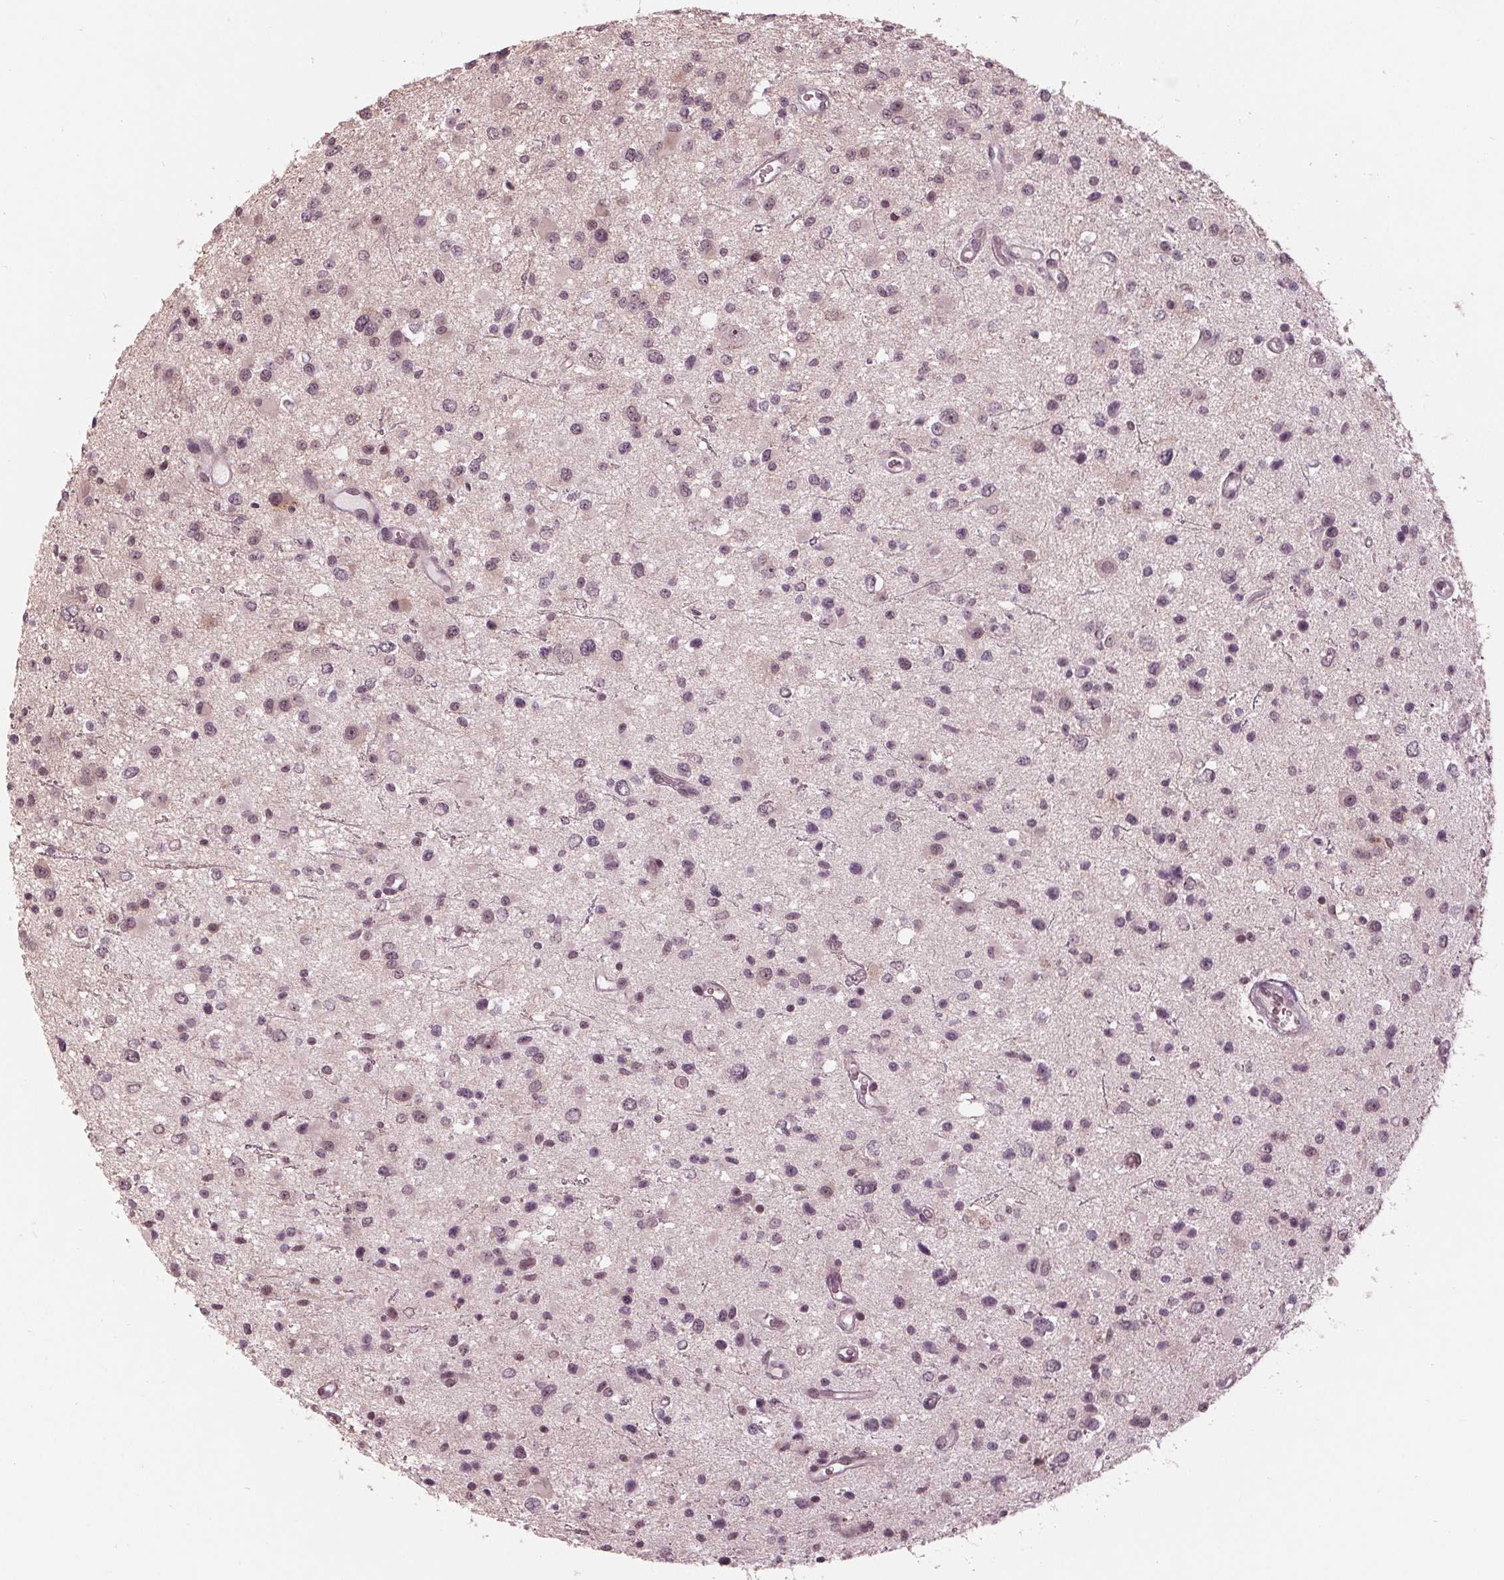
{"staining": {"intensity": "weak", "quantity": "25%-75%", "location": "nuclear"}, "tissue": "glioma", "cell_type": "Tumor cells", "image_type": "cancer", "snomed": [{"axis": "morphology", "description": "Glioma, malignant, Low grade"}, {"axis": "topography", "description": "Brain"}], "caption": "This image displays immunohistochemistry staining of malignant low-grade glioma, with low weak nuclear staining in about 25%-75% of tumor cells.", "gene": "SLX4", "patient": {"sex": "male", "age": 43}}